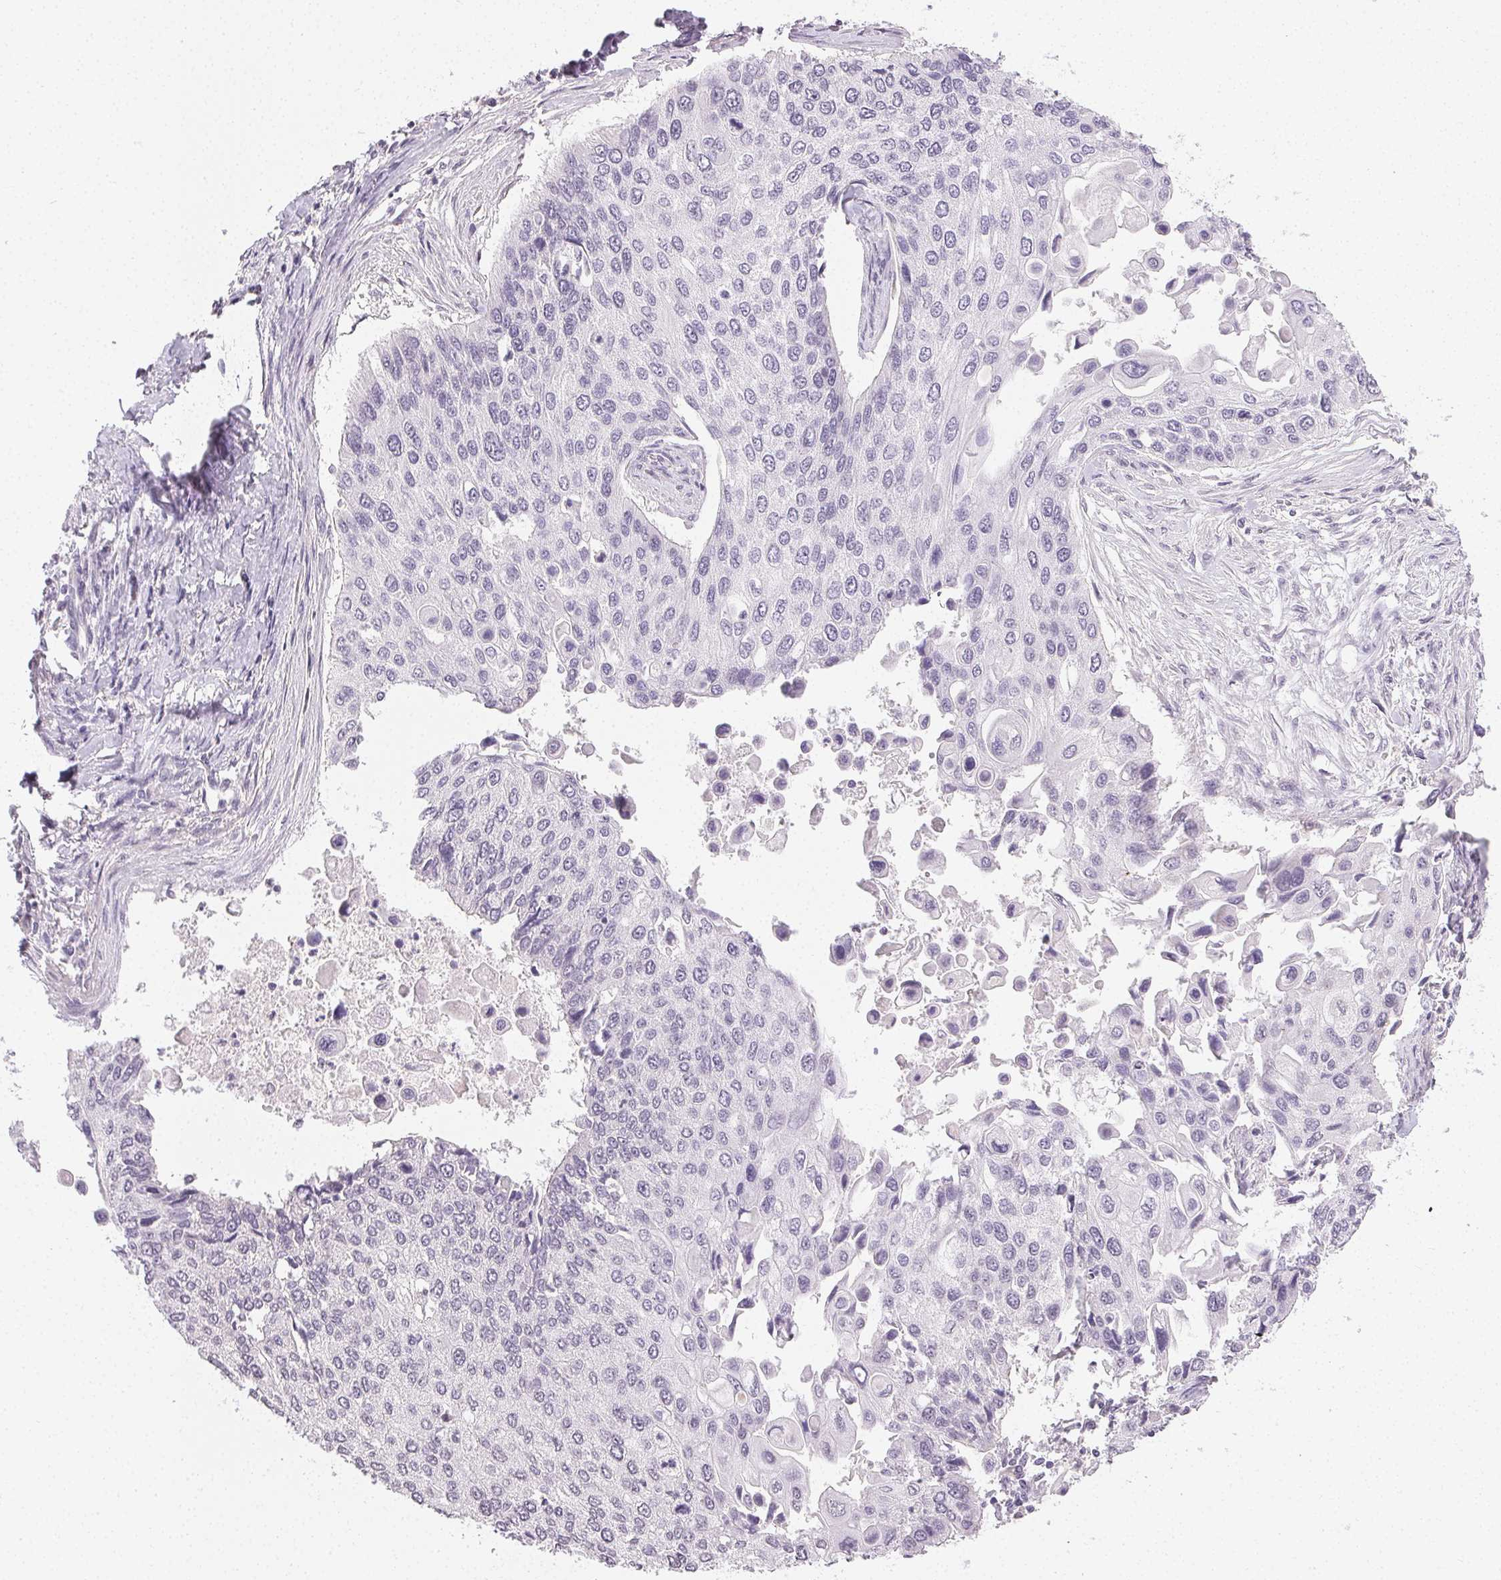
{"staining": {"intensity": "negative", "quantity": "none", "location": "none"}, "tissue": "lung cancer", "cell_type": "Tumor cells", "image_type": "cancer", "snomed": [{"axis": "morphology", "description": "Squamous cell carcinoma, NOS"}, {"axis": "morphology", "description": "Squamous cell carcinoma, metastatic, NOS"}, {"axis": "topography", "description": "Lung"}], "caption": "Human lung cancer (metastatic squamous cell carcinoma) stained for a protein using immunohistochemistry shows no expression in tumor cells.", "gene": "TMEM174", "patient": {"sex": "male", "age": 63}}